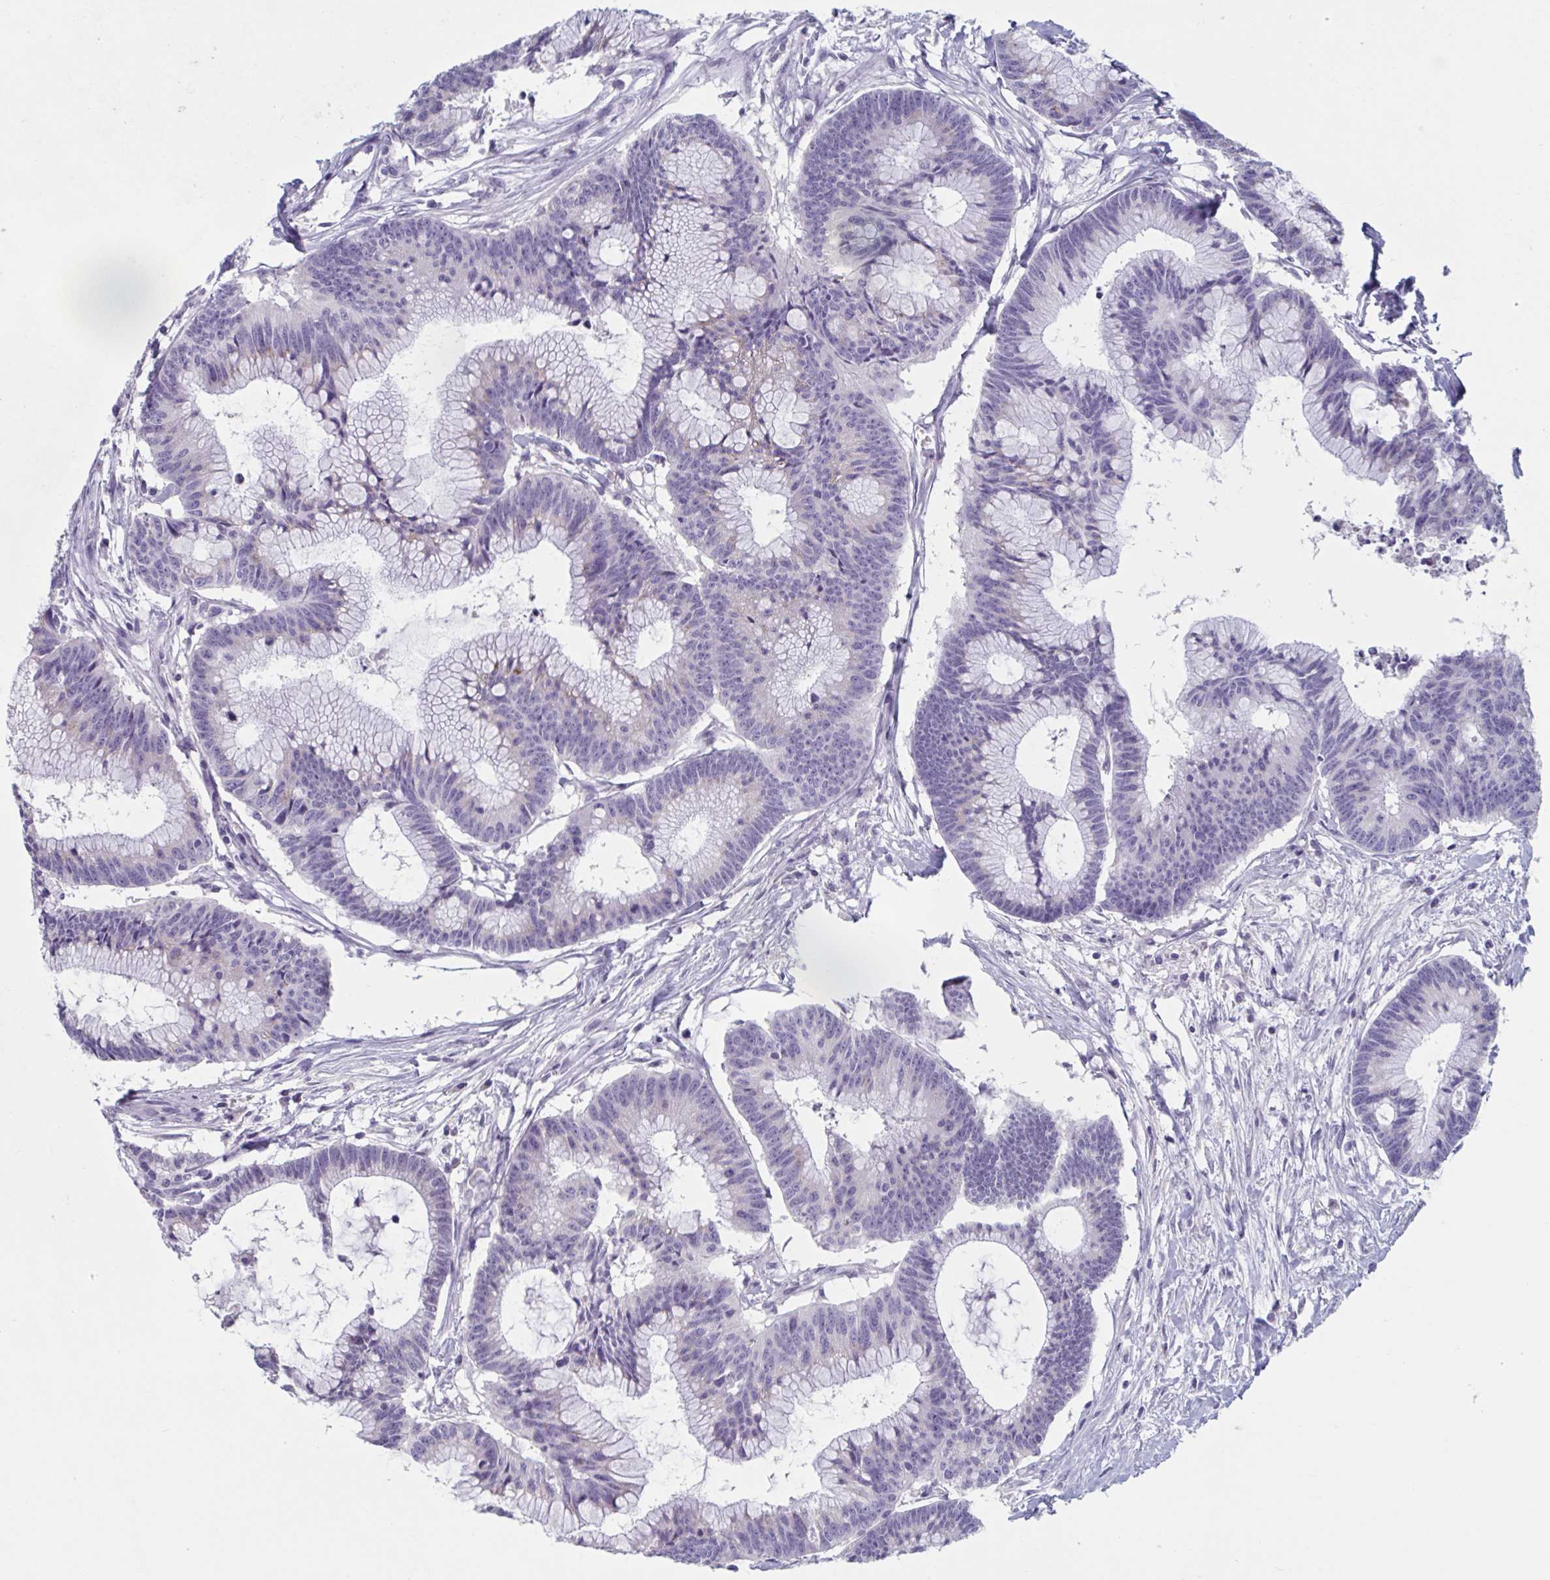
{"staining": {"intensity": "negative", "quantity": "none", "location": "none"}, "tissue": "colorectal cancer", "cell_type": "Tumor cells", "image_type": "cancer", "snomed": [{"axis": "morphology", "description": "Adenocarcinoma, NOS"}, {"axis": "topography", "description": "Colon"}], "caption": "High power microscopy photomicrograph of an IHC photomicrograph of colorectal adenocarcinoma, revealing no significant staining in tumor cells.", "gene": "NDUFC2", "patient": {"sex": "female", "age": 78}}